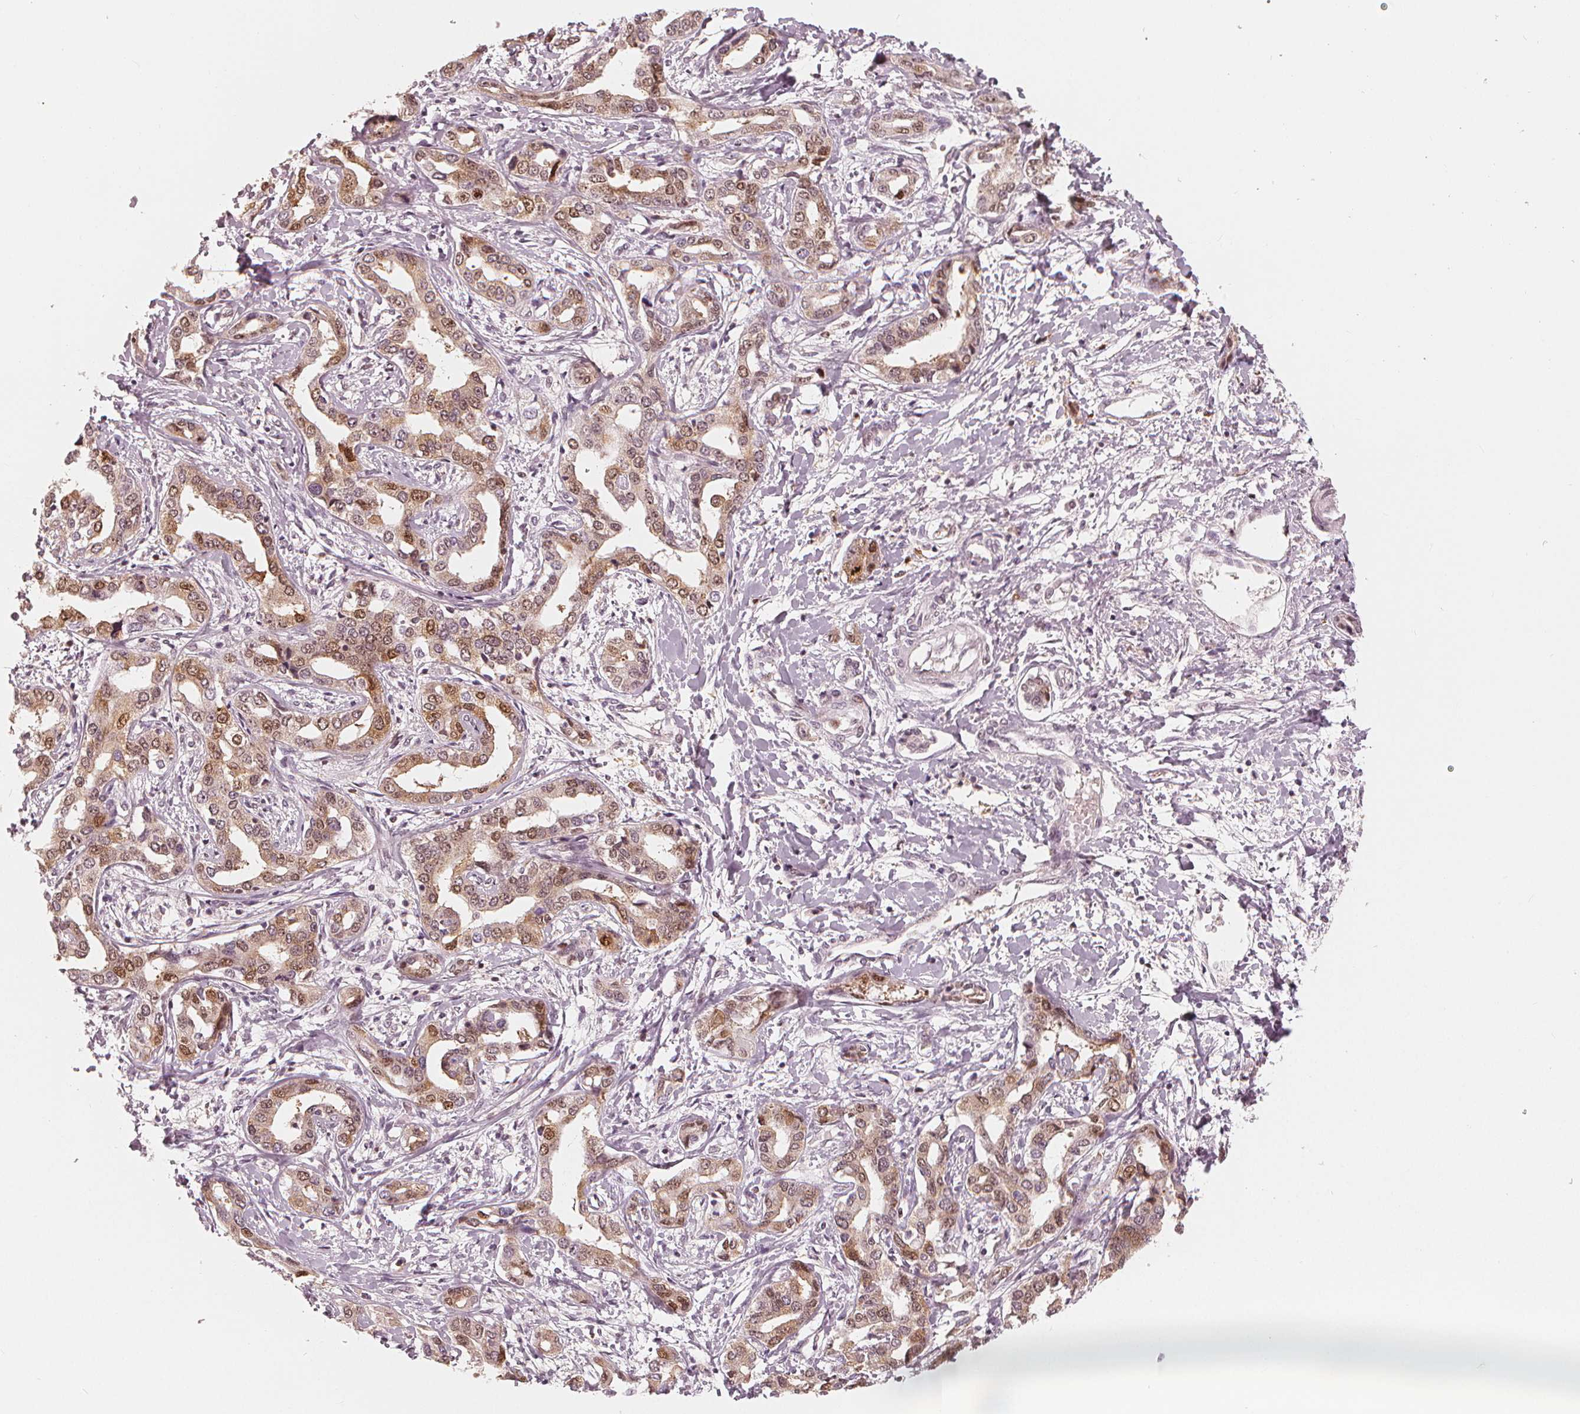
{"staining": {"intensity": "moderate", "quantity": ">75%", "location": "cytoplasmic/membranous,nuclear"}, "tissue": "liver cancer", "cell_type": "Tumor cells", "image_type": "cancer", "snomed": [{"axis": "morphology", "description": "Cholangiocarcinoma"}, {"axis": "topography", "description": "Liver"}], "caption": "About >75% of tumor cells in human liver cancer demonstrate moderate cytoplasmic/membranous and nuclear protein expression as visualized by brown immunohistochemical staining.", "gene": "SQSTM1", "patient": {"sex": "male", "age": 59}}